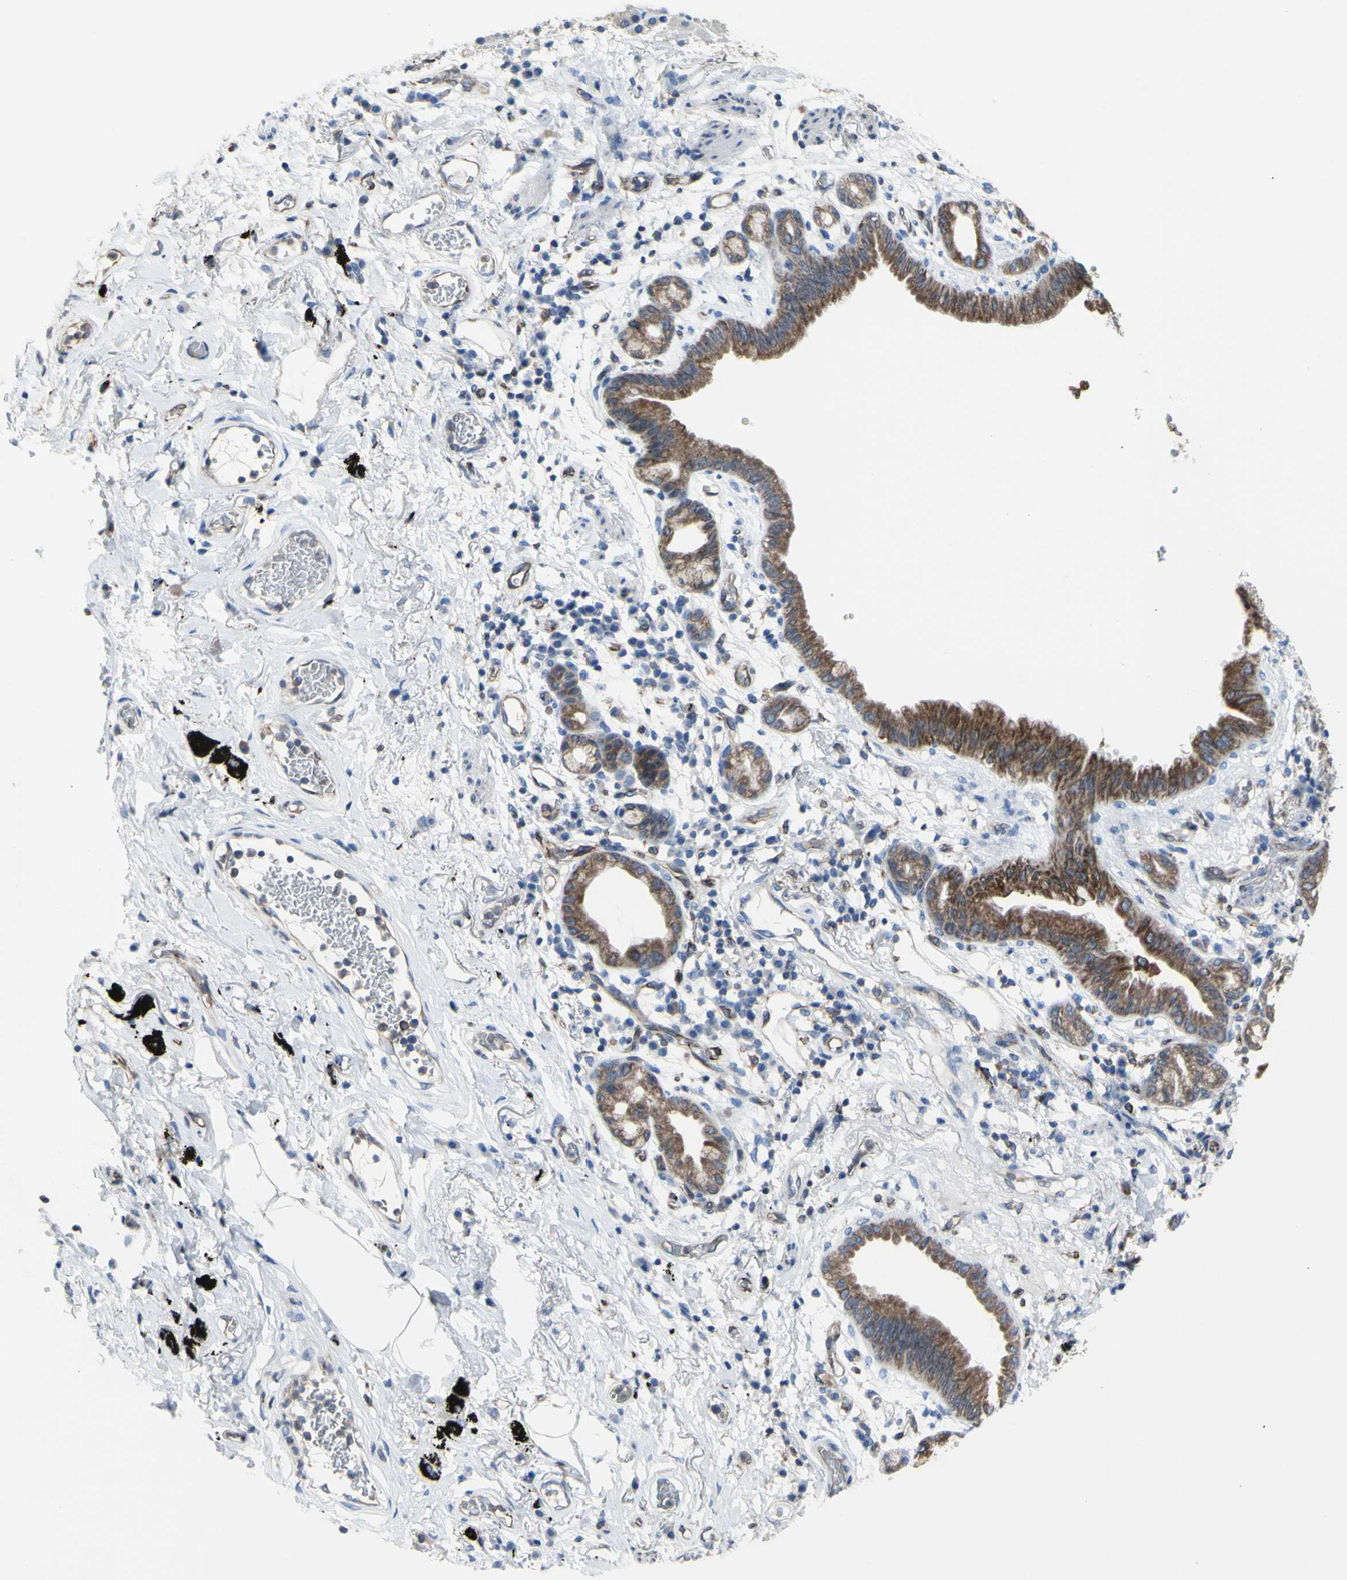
{"staining": {"intensity": "moderate", "quantity": ">75%", "location": "cytoplasmic/membranous"}, "tissue": "lung cancer", "cell_type": "Tumor cells", "image_type": "cancer", "snomed": [{"axis": "morphology", "description": "Adenocarcinoma, NOS"}, {"axis": "topography", "description": "Lung"}], "caption": "Protein expression analysis of adenocarcinoma (lung) demonstrates moderate cytoplasmic/membranous positivity in approximately >75% of tumor cells.", "gene": "MGST2", "patient": {"sex": "female", "age": 70}}